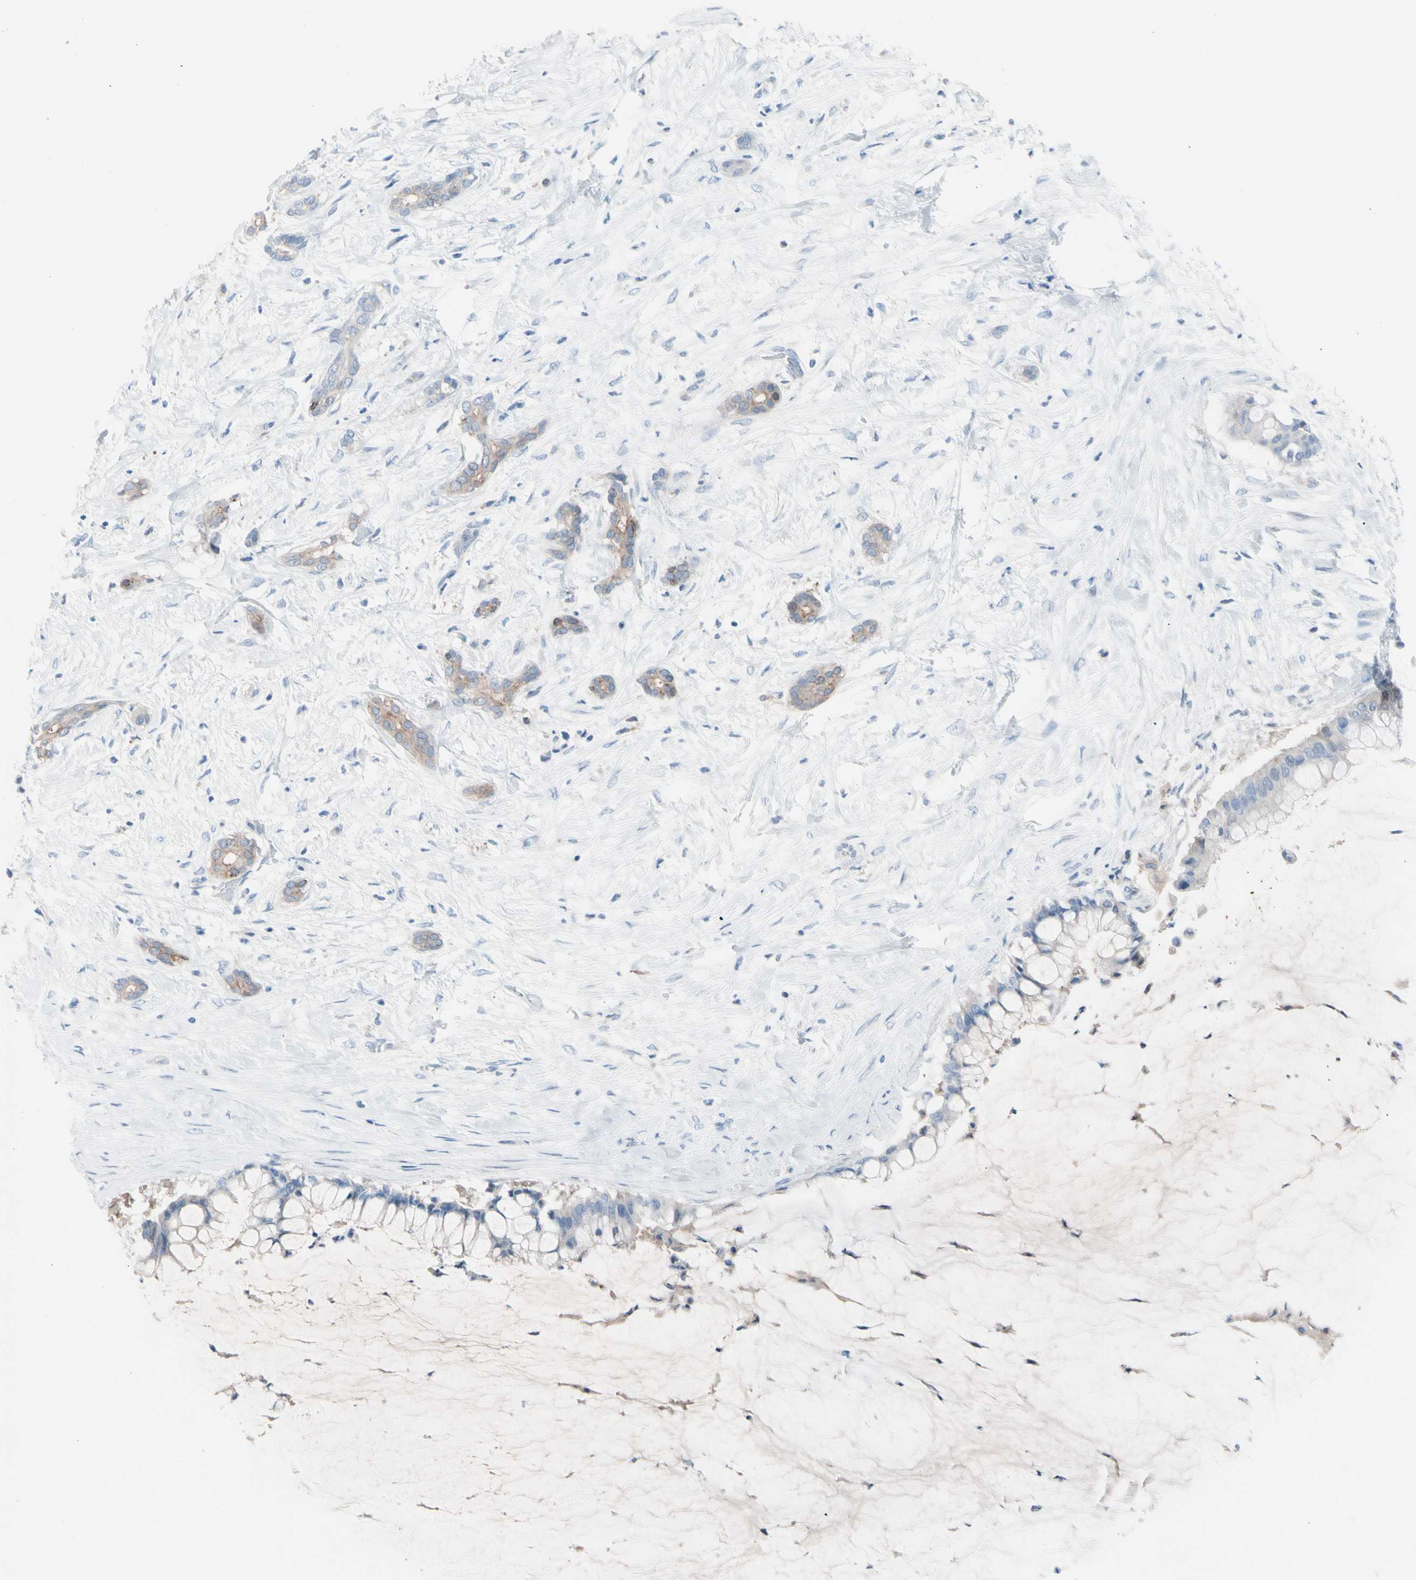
{"staining": {"intensity": "weak", "quantity": "25%-75%", "location": "cytoplasmic/membranous"}, "tissue": "pancreatic cancer", "cell_type": "Tumor cells", "image_type": "cancer", "snomed": [{"axis": "morphology", "description": "Adenocarcinoma, NOS"}, {"axis": "topography", "description": "Pancreas"}], "caption": "An image of adenocarcinoma (pancreatic) stained for a protein displays weak cytoplasmic/membranous brown staining in tumor cells.", "gene": "CASQ1", "patient": {"sex": "male", "age": 41}}